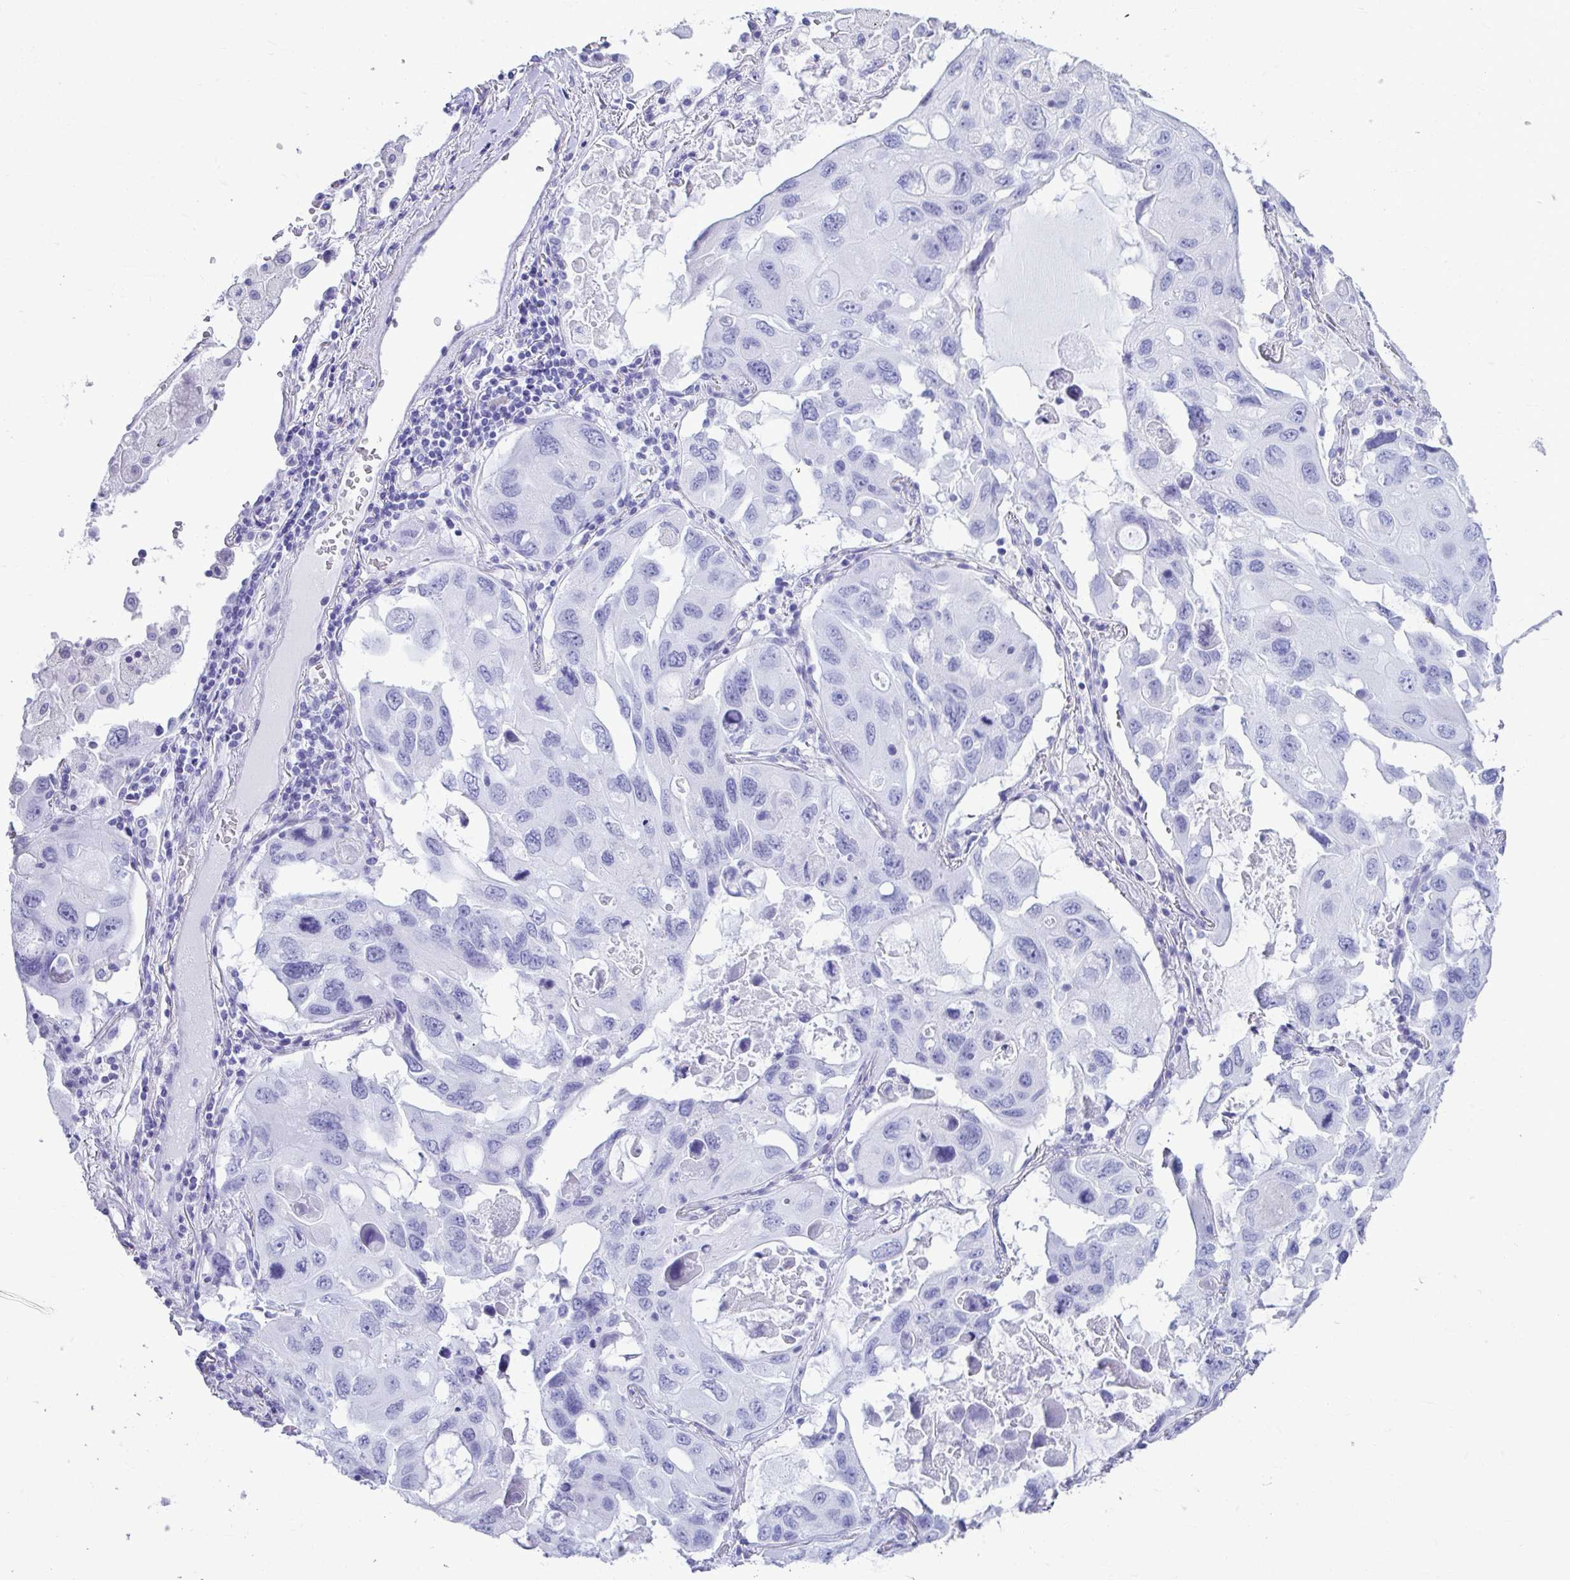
{"staining": {"intensity": "negative", "quantity": "none", "location": "none"}, "tissue": "lung cancer", "cell_type": "Tumor cells", "image_type": "cancer", "snomed": [{"axis": "morphology", "description": "Squamous cell carcinoma, NOS"}, {"axis": "topography", "description": "Lung"}], "caption": "Image shows no protein staining in tumor cells of lung cancer tissue.", "gene": "ATP4B", "patient": {"sex": "female", "age": 73}}